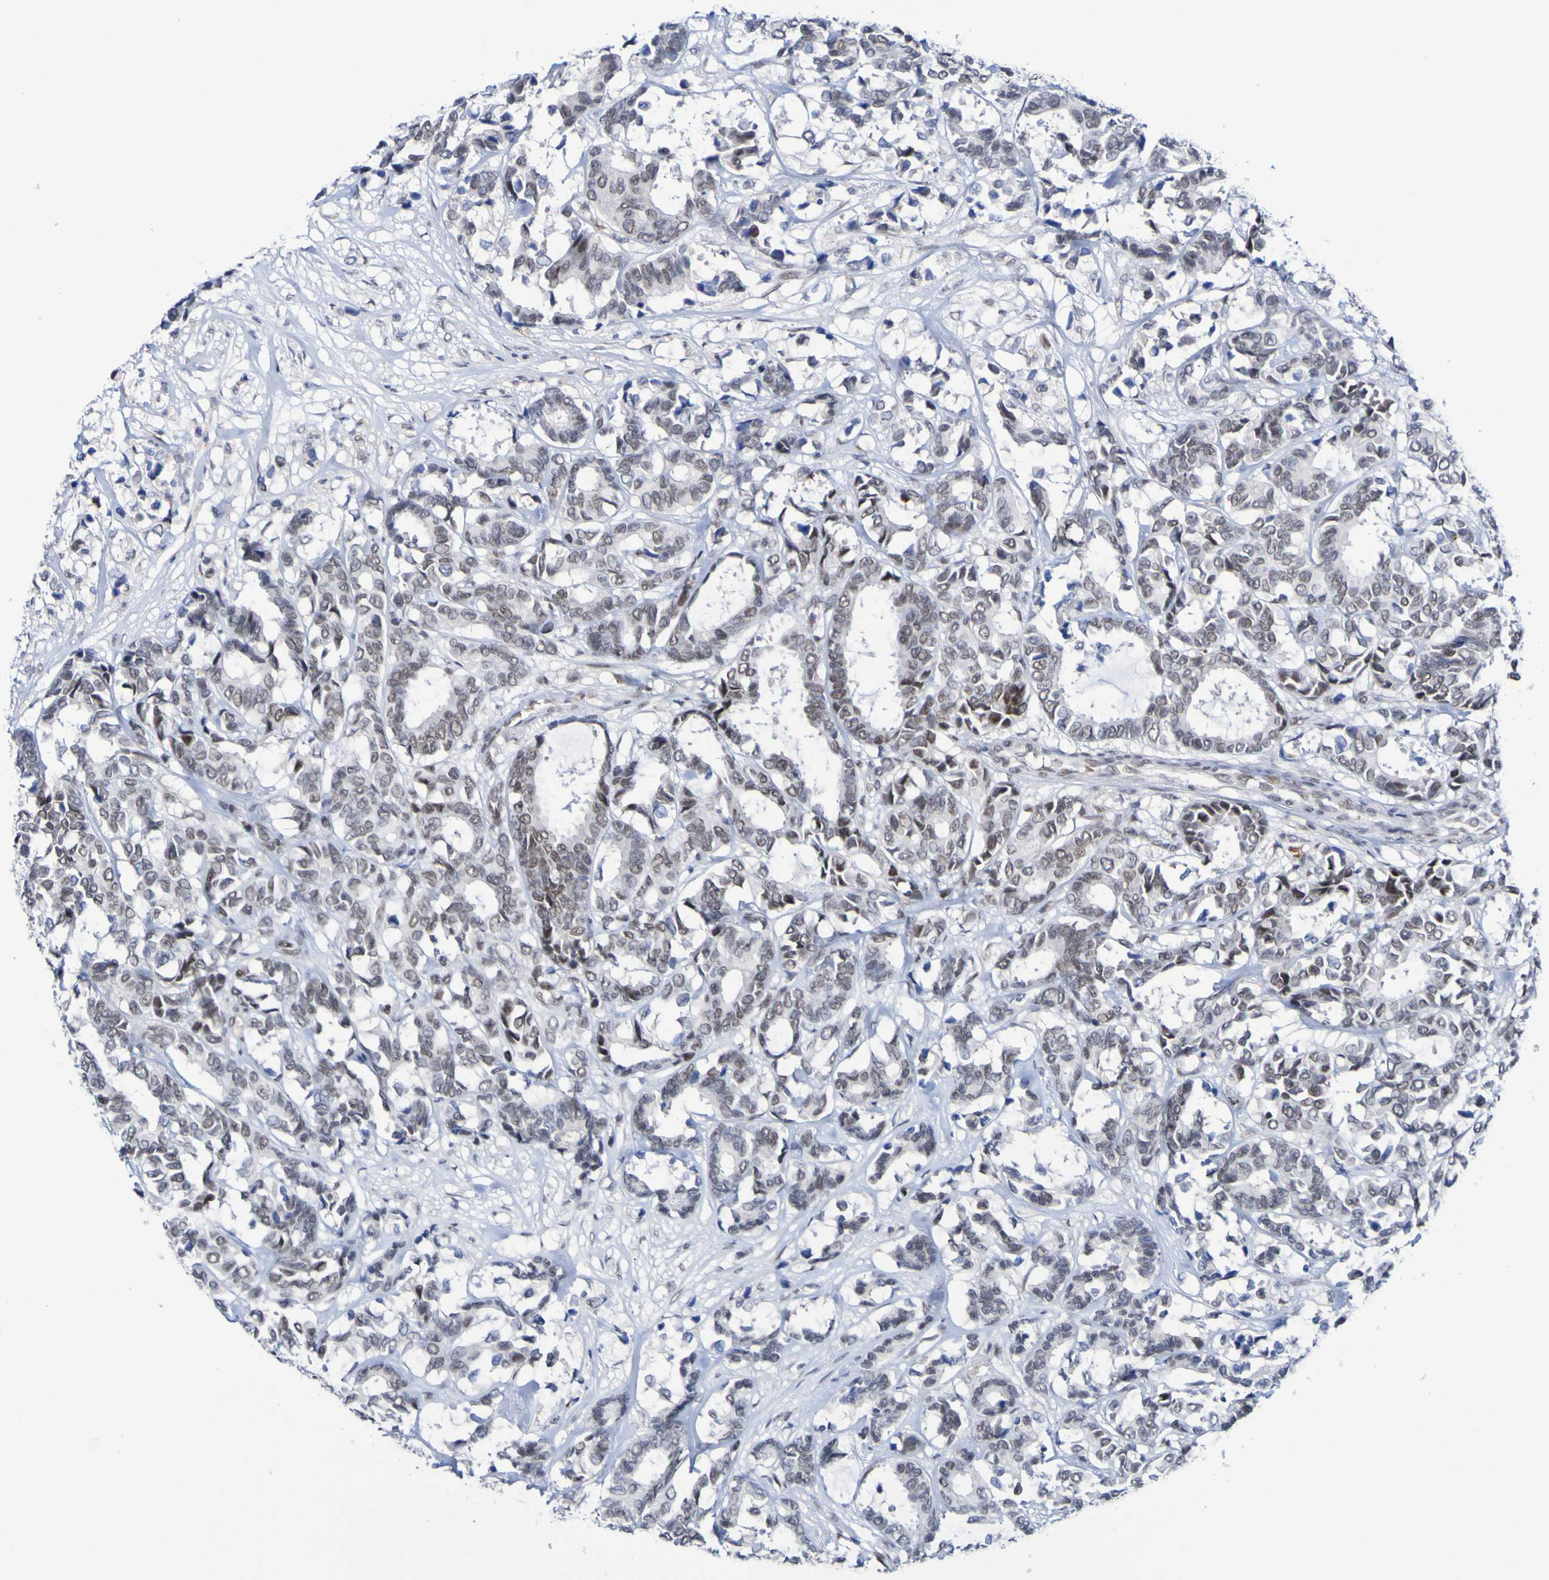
{"staining": {"intensity": "moderate", "quantity": "25%-75%", "location": "nuclear"}, "tissue": "breast cancer", "cell_type": "Tumor cells", "image_type": "cancer", "snomed": [{"axis": "morphology", "description": "Duct carcinoma"}, {"axis": "topography", "description": "Breast"}], "caption": "Breast cancer stained for a protein shows moderate nuclear positivity in tumor cells.", "gene": "PCGF1", "patient": {"sex": "female", "age": 87}}